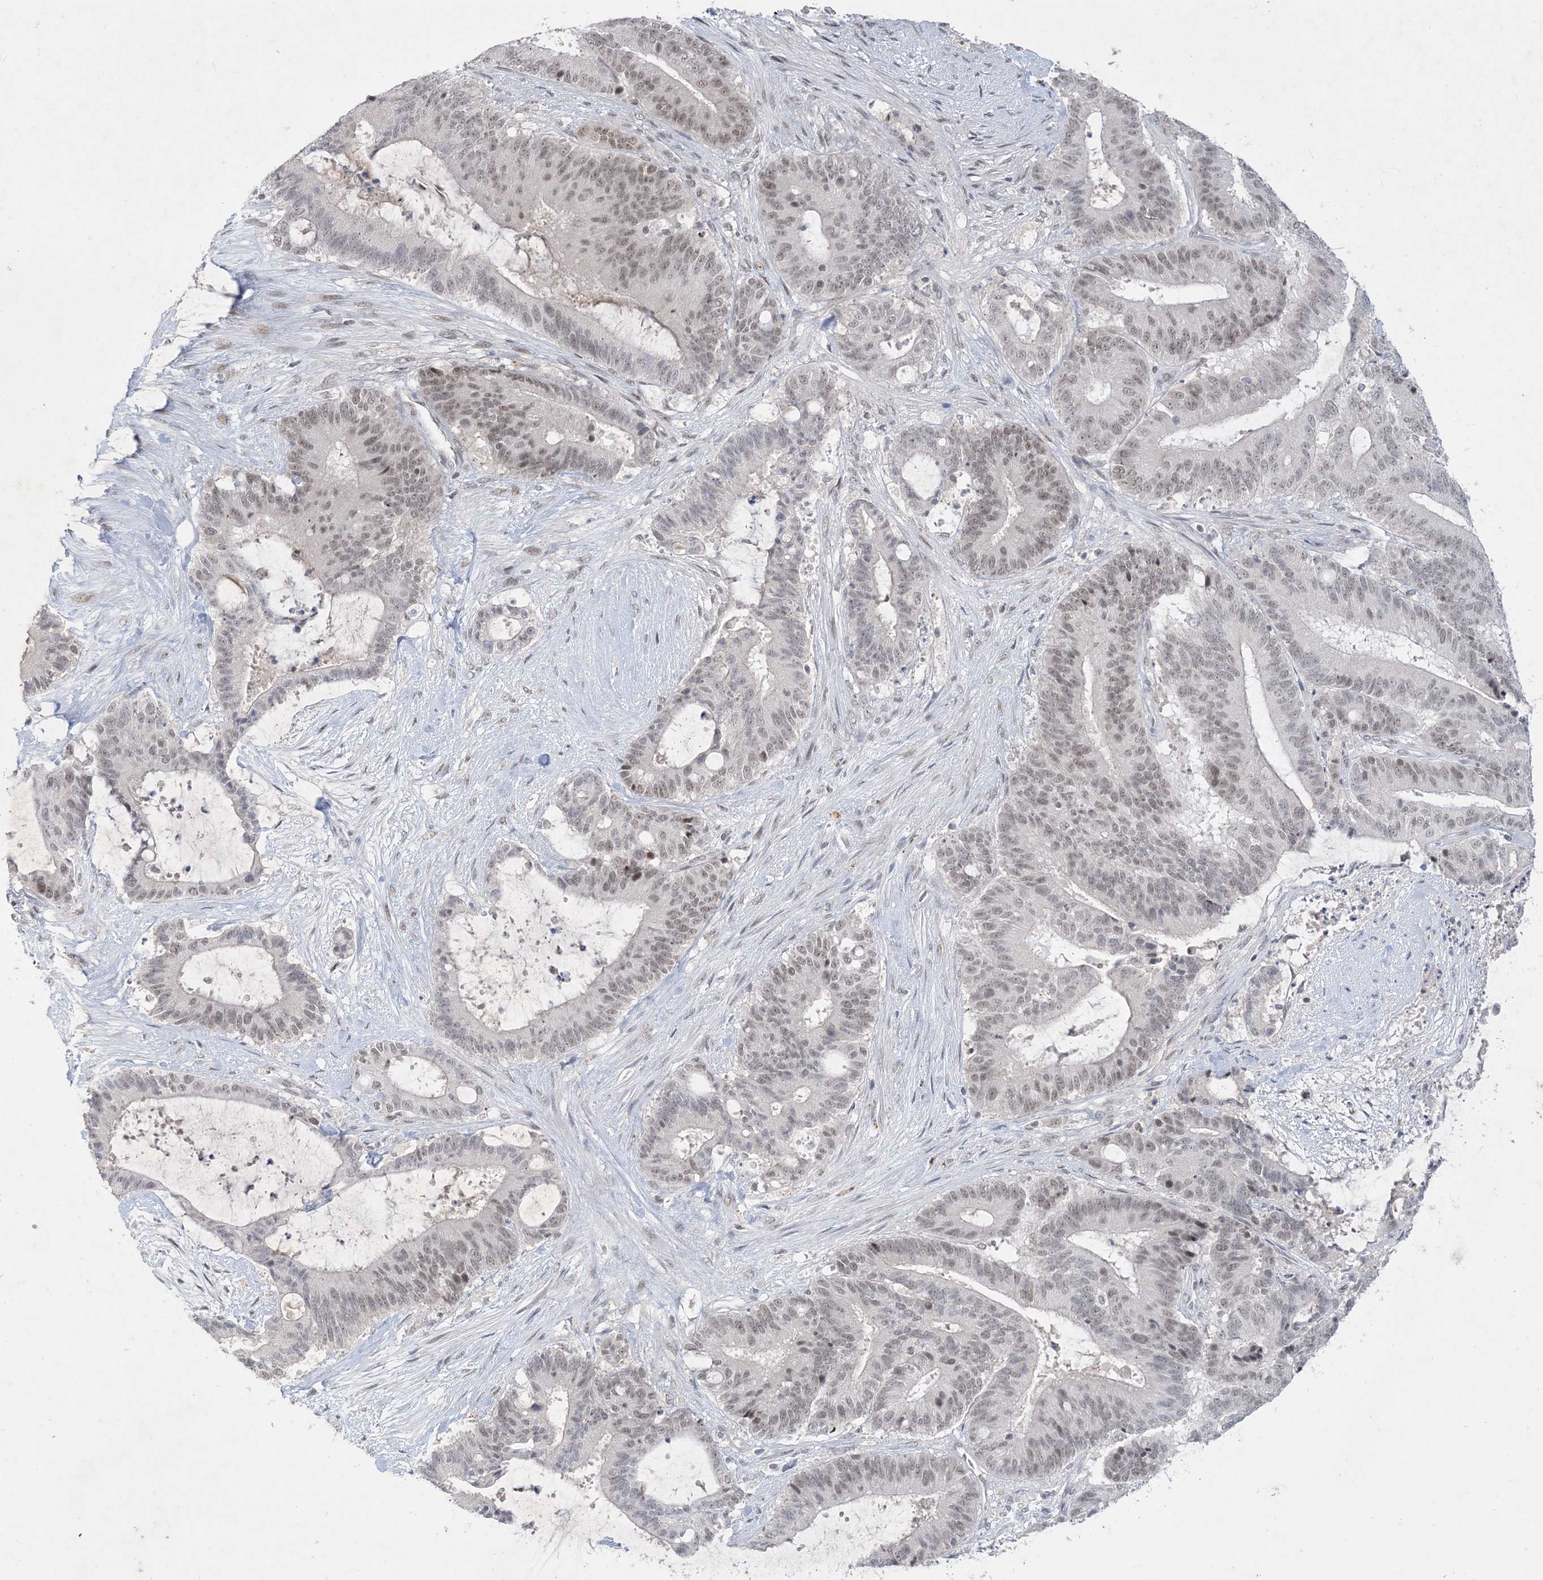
{"staining": {"intensity": "weak", "quantity": ">75%", "location": "nuclear"}, "tissue": "liver cancer", "cell_type": "Tumor cells", "image_type": "cancer", "snomed": [{"axis": "morphology", "description": "Normal tissue, NOS"}, {"axis": "morphology", "description": "Cholangiocarcinoma"}, {"axis": "topography", "description": "Liver"}, {"axis": "topography", "description": "Peripheral nerve tissue"}], "caption": "Immunohistochemical staining of human liver cancer exhibits low levels of weak nuclear protein positivity in about >75% of tumor cells.", "gene": "ZNF674", "patient": {"sex": "female", "age": 73}}